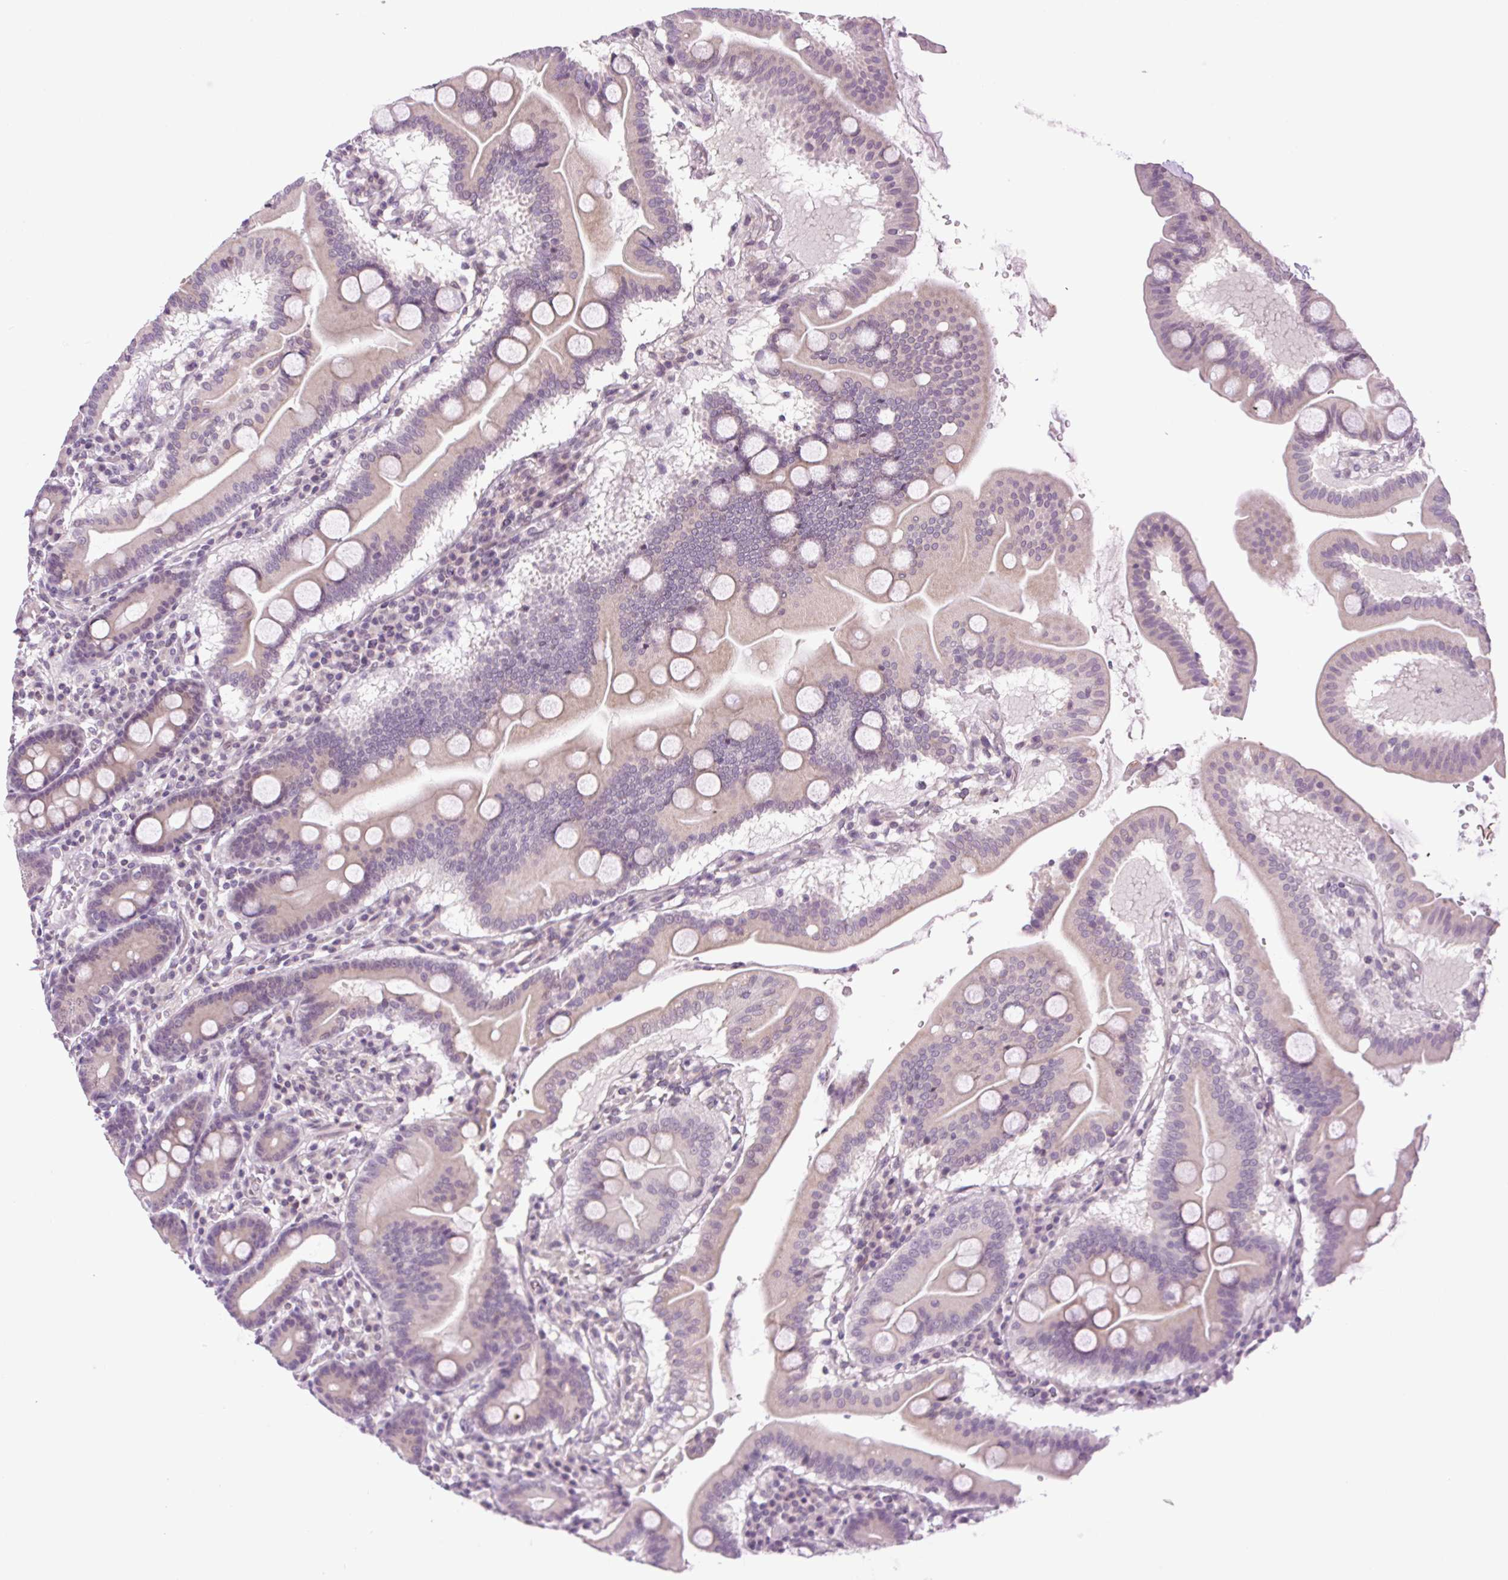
{"staining": {"intensity": "negative", "quantity": "none", "location": "none"}, "tissue": "duodenum", "cell_type": "Glandular cells", "image_type": "normal", "snomed": [{"axis": "morphology", "description": "Normal tissue, NOS"}, {"axis": "topography", "description": "Pancreas"}, {"axis": "topography", "description": "Duodenum"}], "caption": "Immunohistochemistry (IHC) of unremarkable human duodenum reveals no expression in glandular cells. (Immunohistochemistry (IHC), brightfield microscopy, high magnification).", "gene": "SMIM13", "patient": {"sex": "male", "age": 59}}